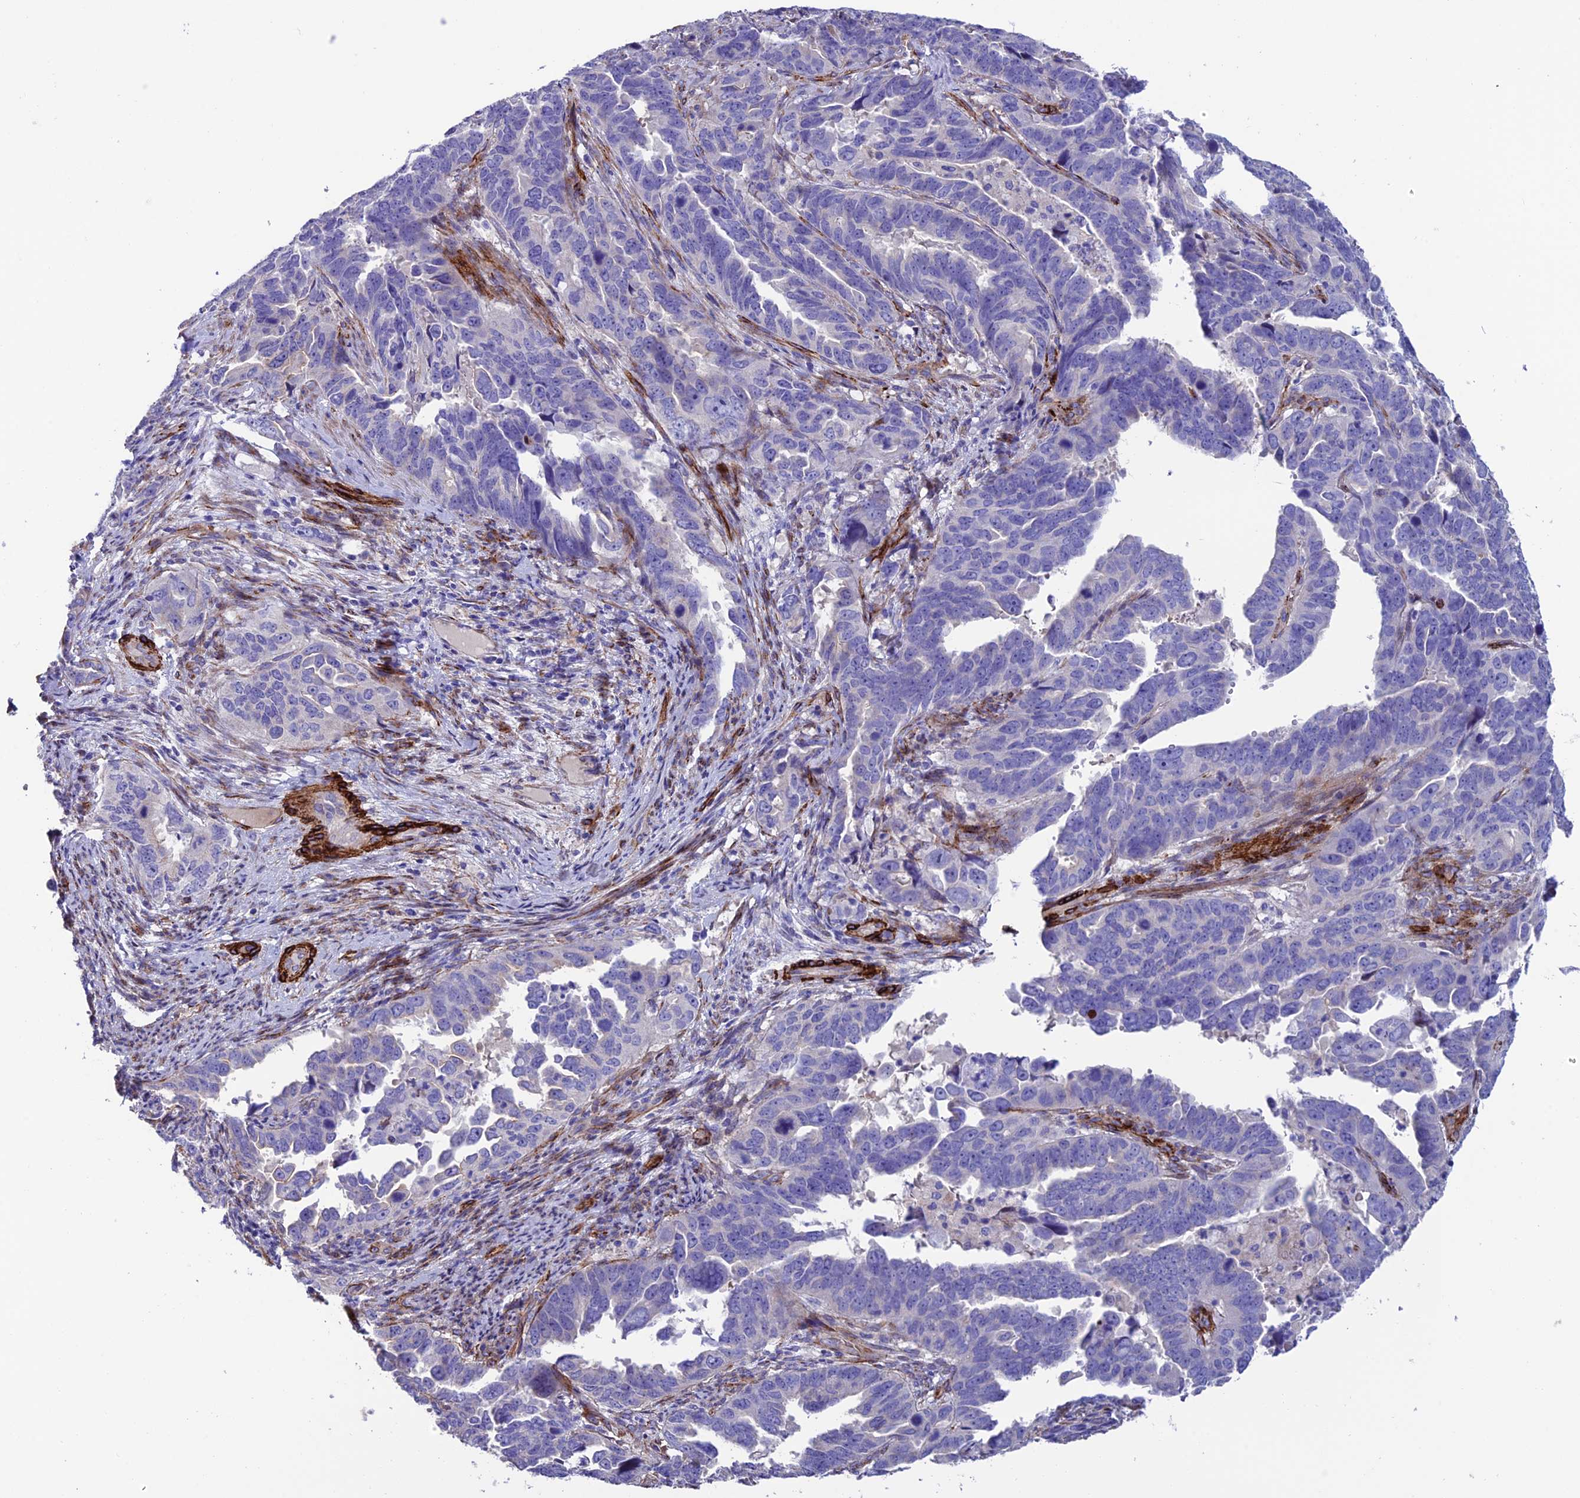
{"staining": {"intensity": "negative", "quantity": "none", "location": "none"}, "tissue": "endometrial cancer", "cell_type": "Tumor cells", "image_type": "cancer", "snomed": [{"axis": "morphology", "description": "Adenocarcinoma, NOS"}, {"axis": "topography", "description": "Endometrium"}], "caption": "High power microscopy image of an immunohistochemistry (IHC) micrograph of endometrial cancer (adenocarcinoma), revealing no significant positivity in tumor cells. The staining was performed using DAB to visualize the protein expression in brown, while the nuclei were stained in blue with hematoxylin (Magnification: 20x).", "gene": "REX1BD", "patient": {"sex": "female", "age": 65}}